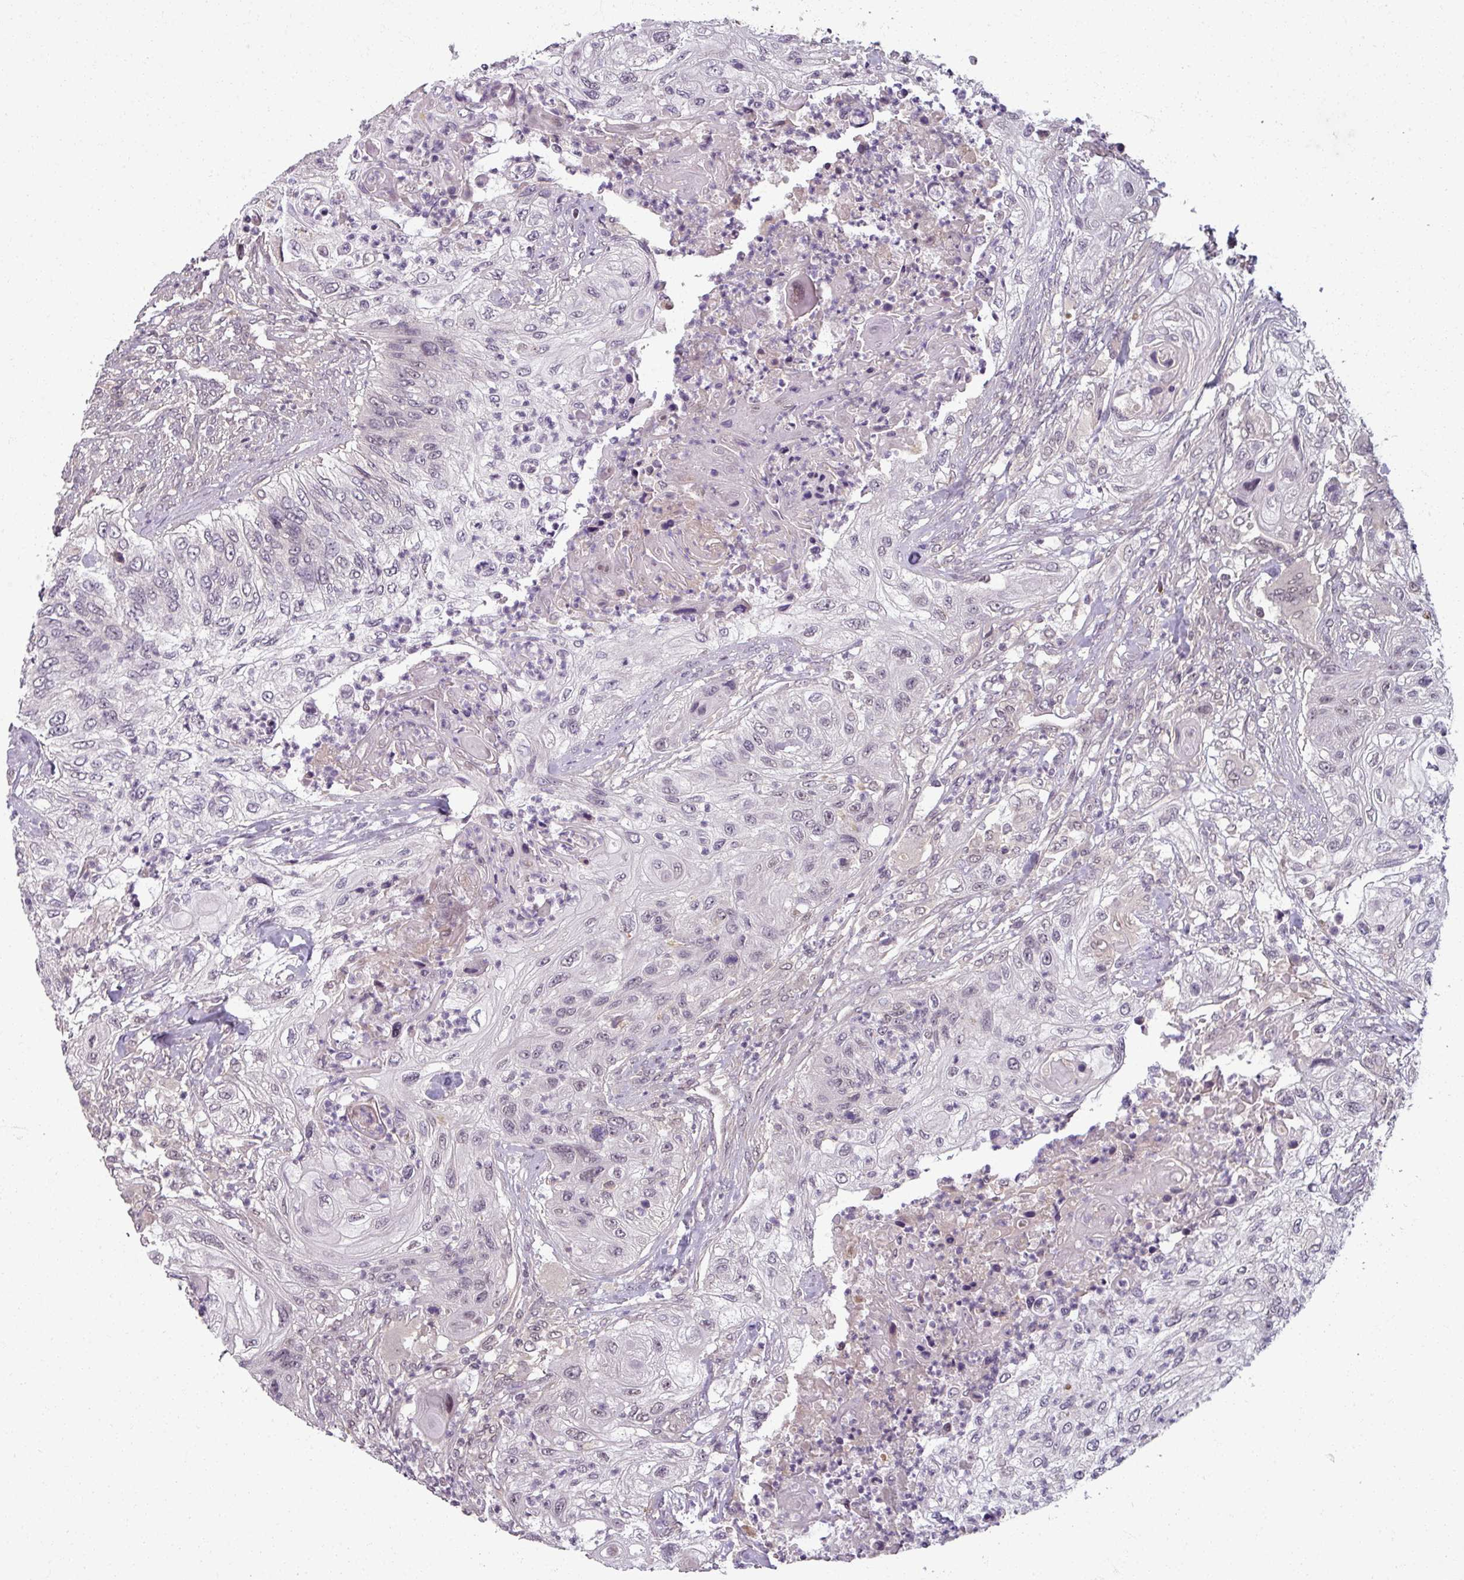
{"staining": {"intensity": "moderate", "quantity": "<25%", "location": "nuclear"}, "tissue": "urothelial cancer", "cell_type": "Tumor cells", "image_type": "cancer", "snomed": [{"axis": "morphology", "description": "Urothelial carcinoma, High grade"}, {"axis": "topography", "description": "Urinary bladder"}], "caption": "A low amount of moderate nuclear staining is identified in about <25% of tumor cells in urothelial carcinoma (high-grade) tissue. (Stains: DAB (3,3'-diaminobenzidine) in brown, nuclei in blue, Microscopy: brightfield microscopy at high magnification).", "gene": "POLR2G", "patient": {"sex": "female", "age": 60}}